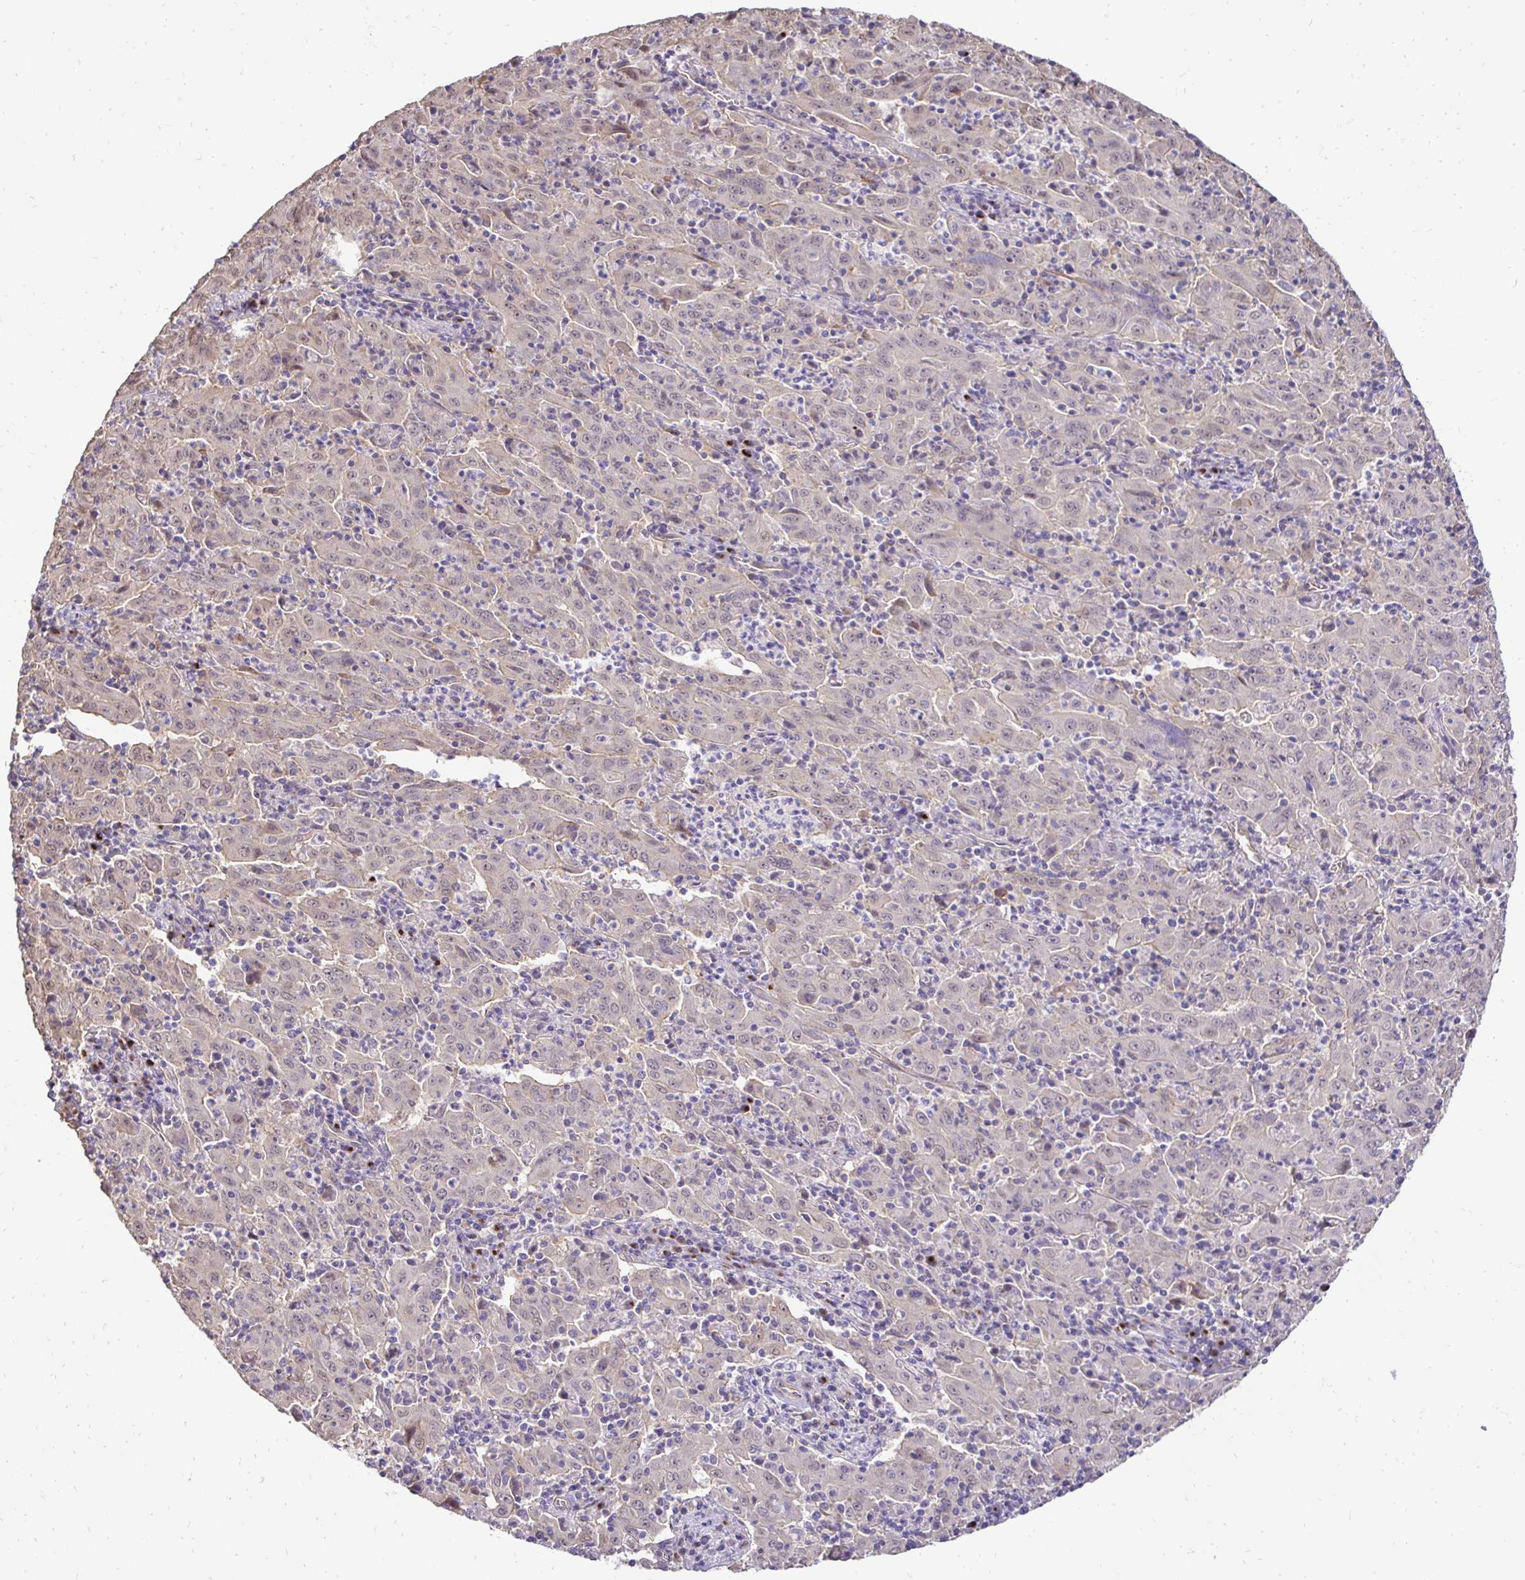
{"staining": {"intensity": "negative", "quantity": "none", "location": "none"}, "tissue": "pancreatic cancer", "cell_type": "Tumor cells", "image_type": "cancer", "snomed": [{"axis": "morphology", "description": "Adenocarcinoma, NOS"}, {"axis": "topography", "description": "Pancreas"}], "caption": "DAB immunohistochemical staining of human adenocarcinoma (pancreatic) reveals no significant positivity in tumor cells. (Stains: DAB IHC with hematoxylin counter stain, Microscopy: brightfield microscopy at high magnification).", "gene": "SLC9A1", "patient": {"sex": "male", "age": 63}}